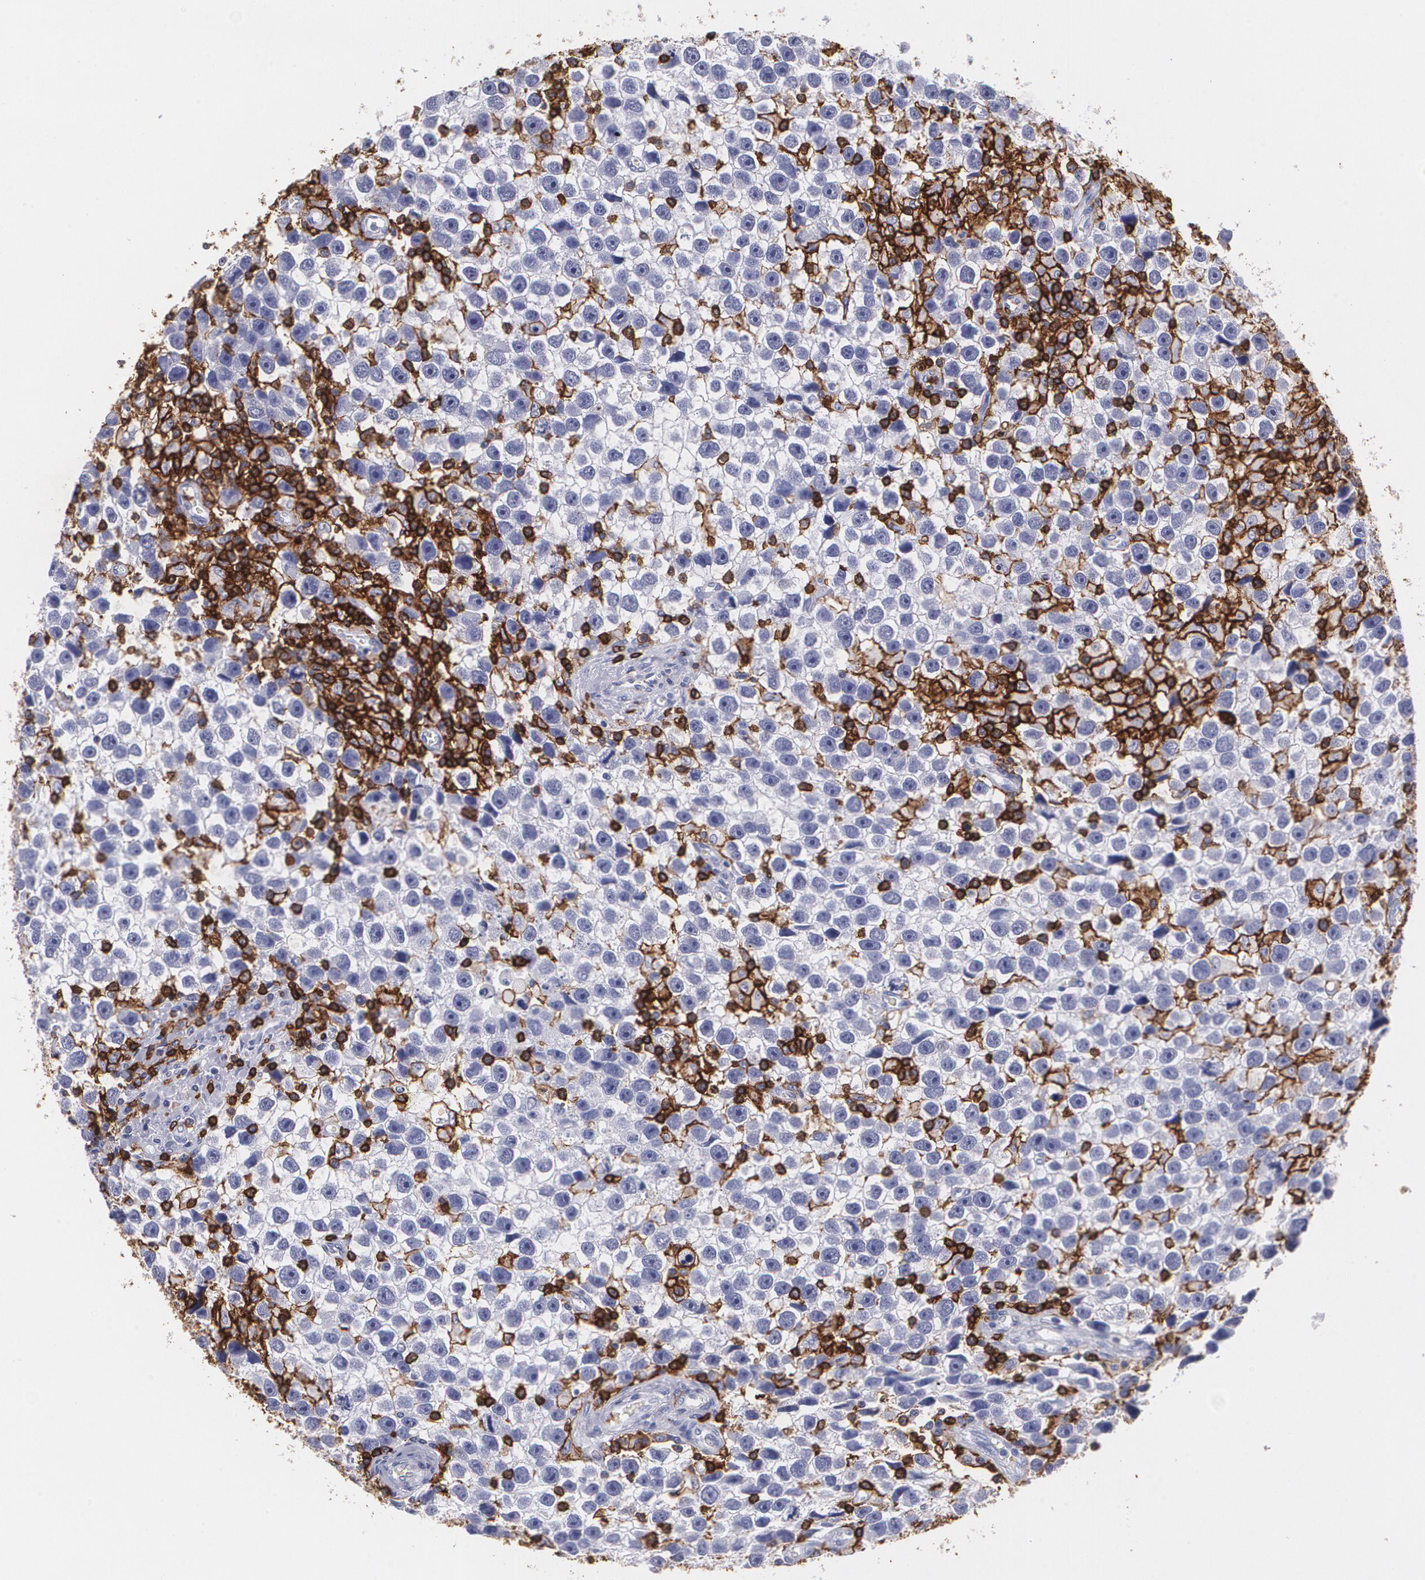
{"staining": {"intensity": "negative", "quantity": "none", "location": "none"}, "tissue": "testis cancer", "cell_type": "Tumor cells", "image_type": "cancer", "snomed": [{"axis": "morphology", "description": "Seminoma, NOS"}, {"axis": "topography", "description": "Testis"}], "caption": "Tumor cells are negative for brown protein staining in testis cancer.", "gene": "PTPRC", "patient": {"sex": "male", "age": 43}}